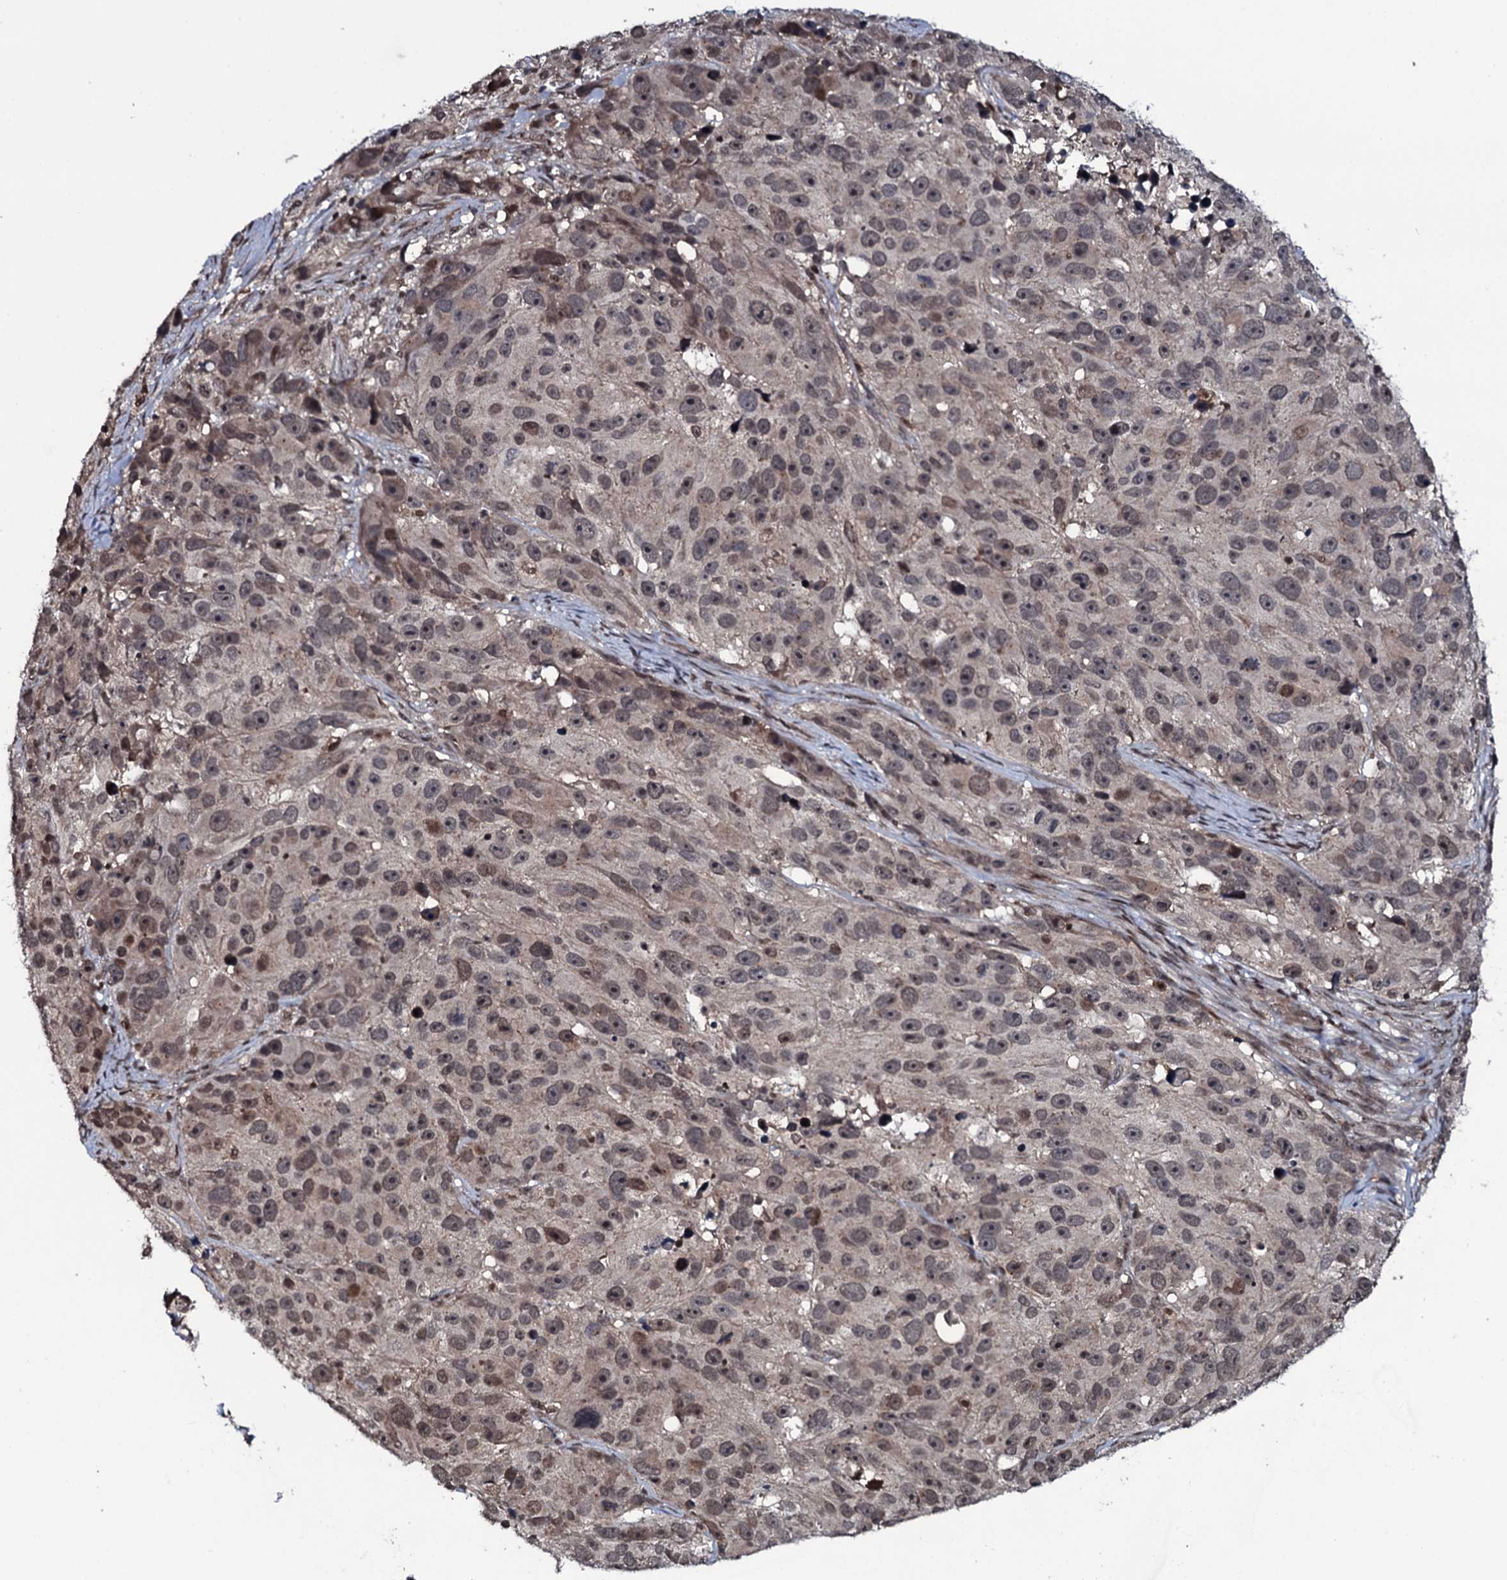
{"staining": {"intensity": "weak", "quantity": "25%-75%", "location": "nuclear"}, "tissue": "melanoma", "cell_type": "Tumor cells", "image_type": "cancer", "snomed": [{"axis": "morphology", "description": "Malignant melanoma, NOS"}, {"axis": "topography", "description": "Skin"}], "caption": "Immunohistochemical staining of human malignant melanoma demonstrates low levels of weak nuclear positivity in about 25%-75% of tumor cells. (brown staining indicates protein expression, while blue staining denotes nuclei).", "gene": "HDDC3", "patient": {"sex": "male", "age": 84}}